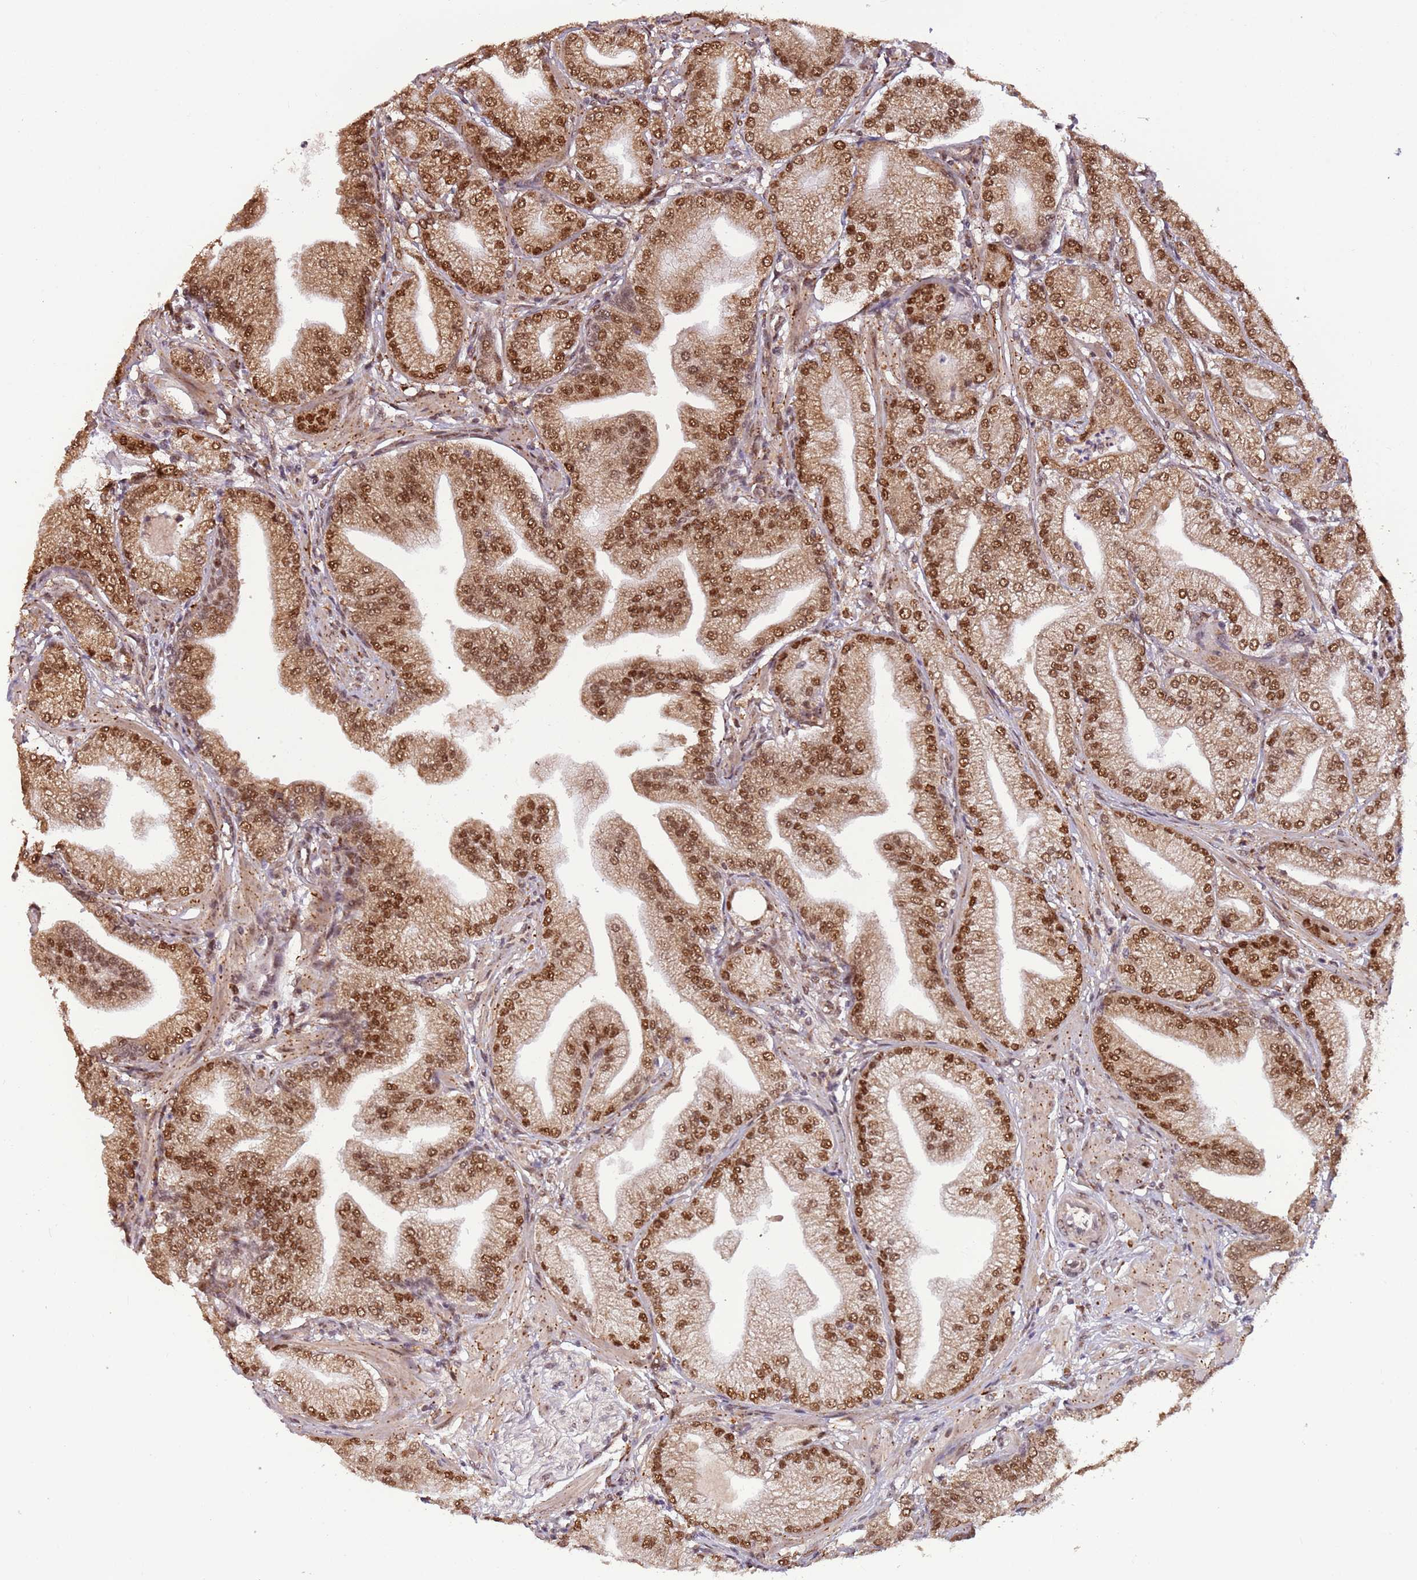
{"staining": {"intensity": "moderate", "quantity": ">75%", "location": "nuclear"}, "tissue": "prostate cancer", "cell_type": "Tumor cells", "image_type": "cancer", "snomed": [{"axis": "morphology", "description": "Adenocarcinoma, Low grade"}, {"axis": "topography", "description": "Prostate"}], "caption": "Prostate cancer stained with DAB (3,3'-diaminobenzidine) IHC shows medium levels of moderate nuclear expression in approximately >75% of tumor cells.", "gene": "POLR3H", "patient": {"sex": "male", "age": 55}}